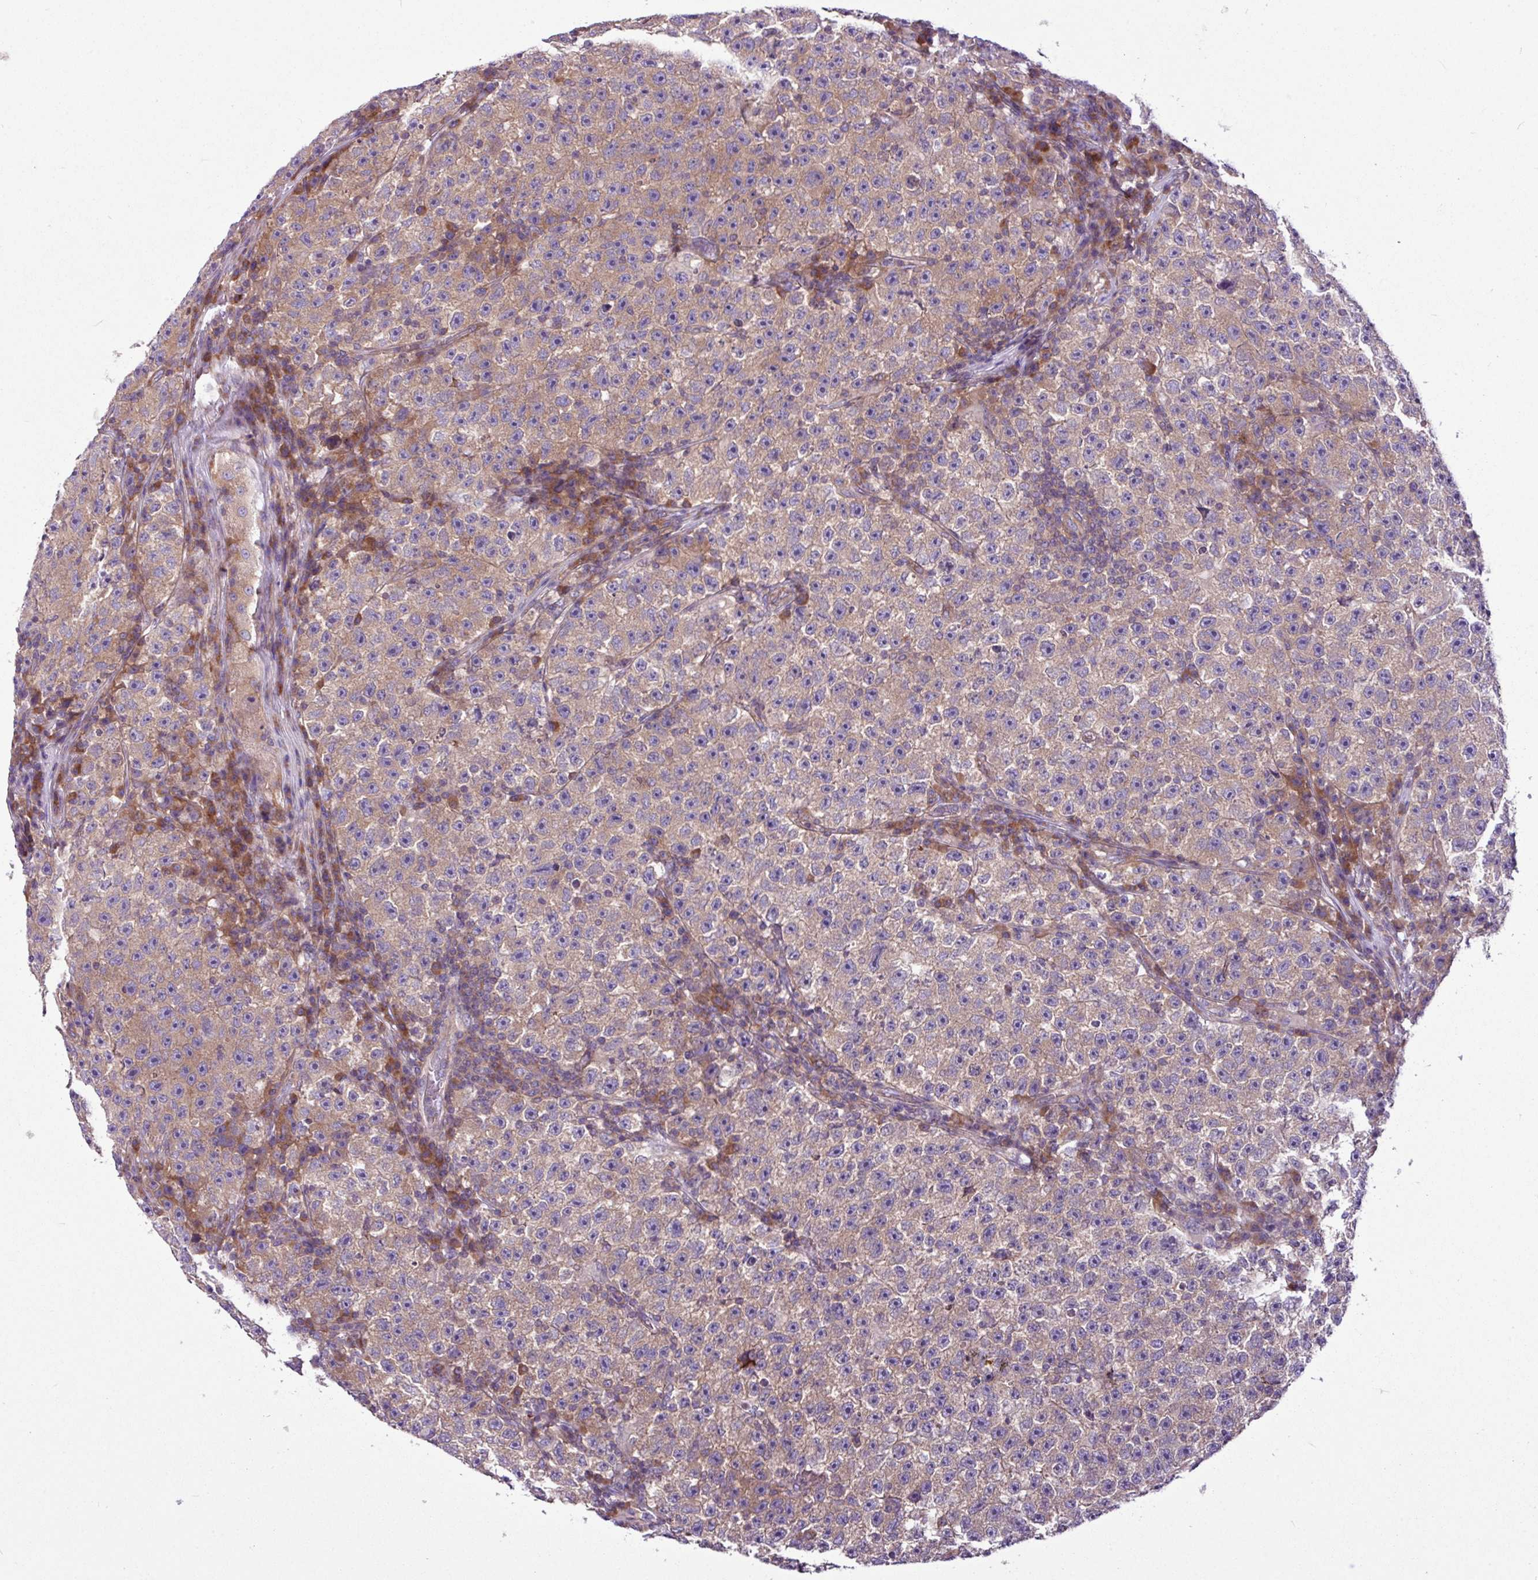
{"staining": {"intensity": "moderate", "quantity": ">75%", "location": "cytoplasmic/membranous"}, "tissue": "testis cancer", "cell_type": "Tumor cells", "image_type": "cancer", "snomed": [{"axis": "morphology", "description": "Seminoma, NOS"}, {"axis": "topography", "description": "Testis"}], "caption": "Human testis cancer stained with a protein marker displays moderate staining in tumor cells.", "gene": "MROH2A", "patient": {"sex": "male", "age": 22}}